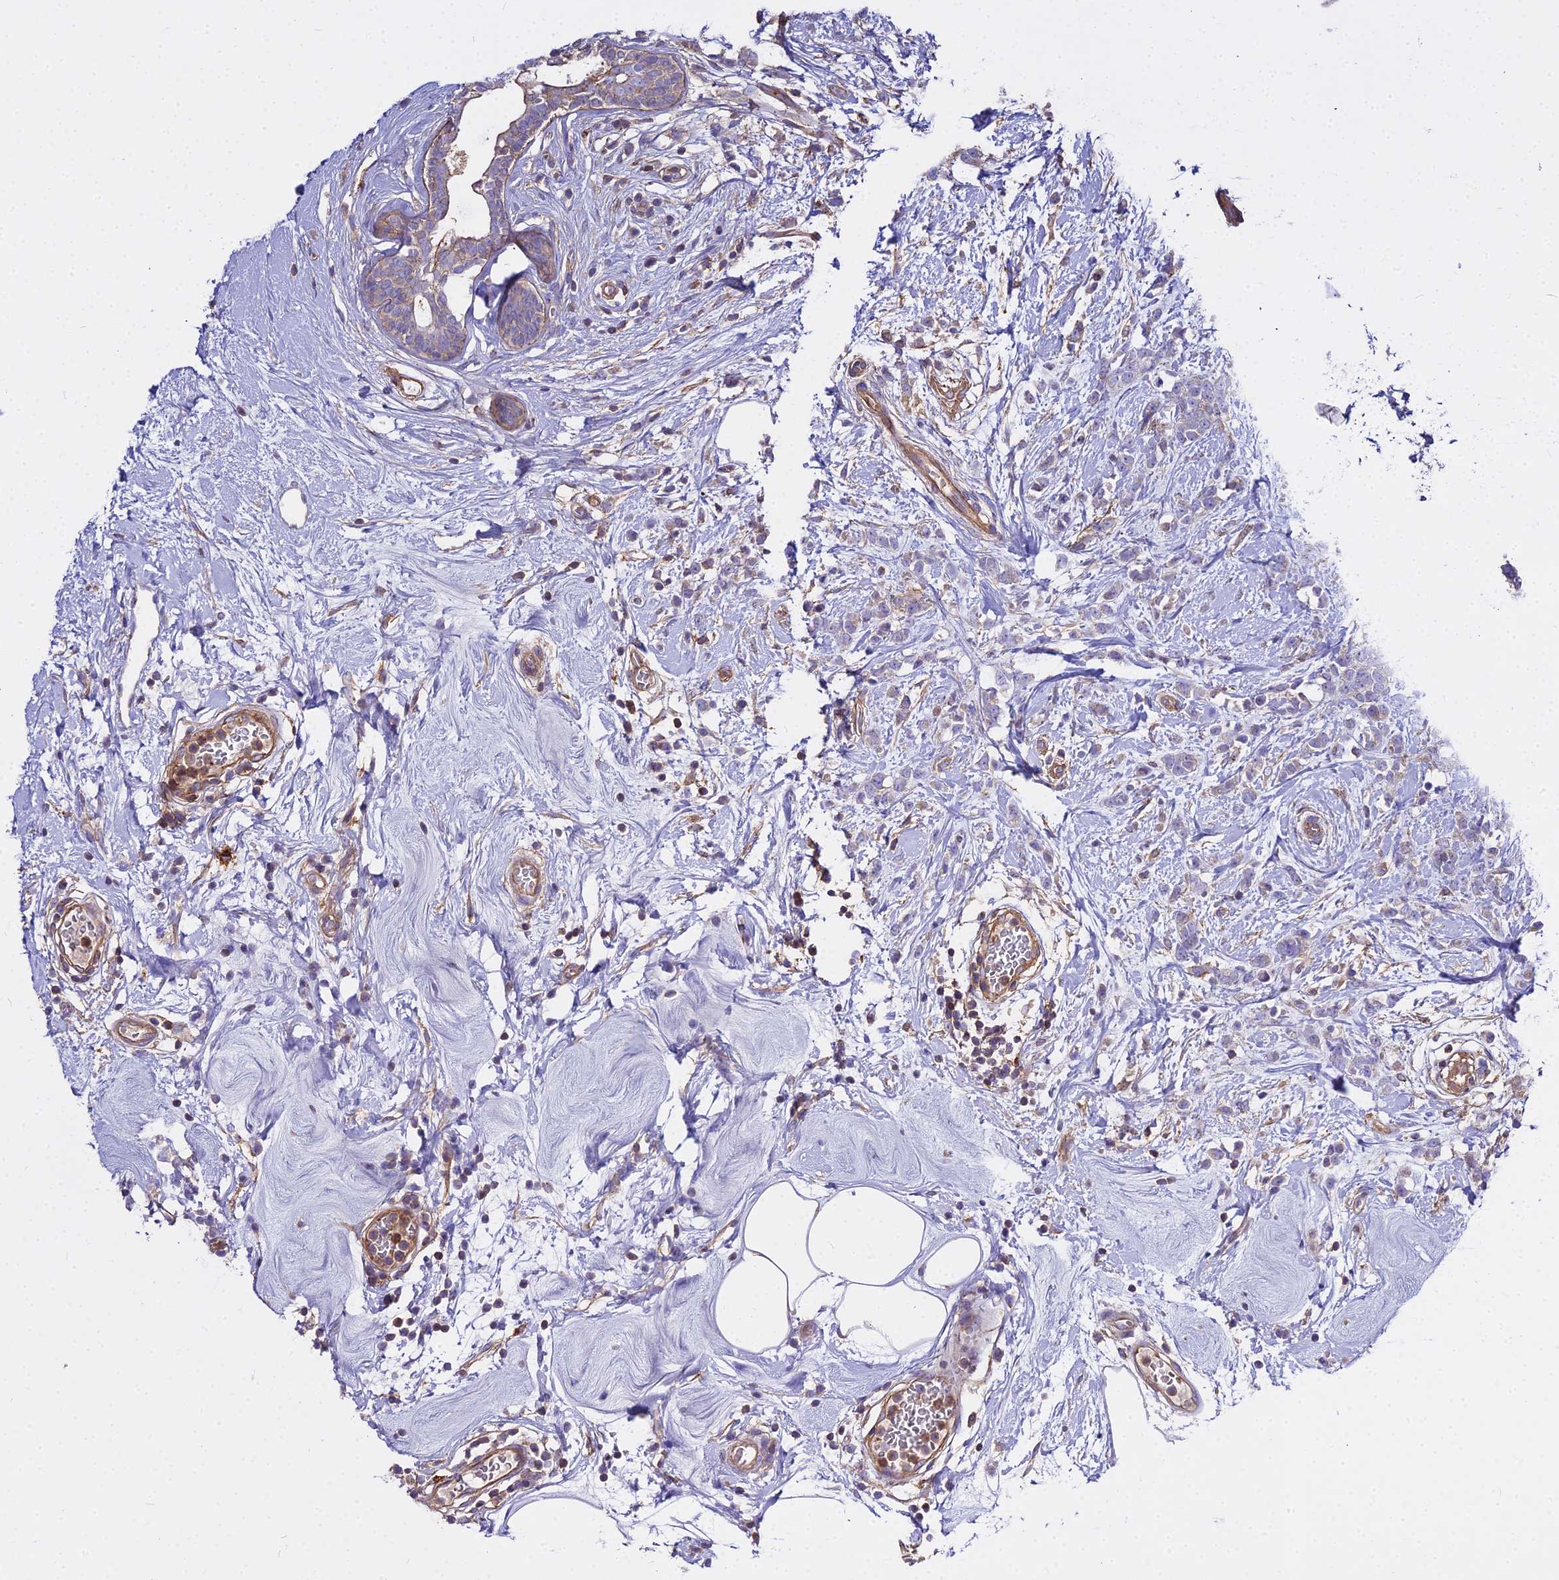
{"staining": {"intensity": "negative", "quantity": "none", "location": "none"}, "tissue": "breast cancer", "cell_type": "Tumor cells", "image_type": "cancer", "snomed": [{"axis": "morphology", "description": "Lobular carcinoma"}, {"axis": "topography", "description": "Breast"}], "caption": "Immunohistochemistry (IHC) histopathology image of lobular carcinoma (breast) stained for a protein (brown), which displays no positivity in tumor cells. The staining is performed using DAB brown chromogen with nuclei counter-stained in using hematoxylin.", "gene": "GLYAT", "patient": {"sex": "female", "age": 58}}